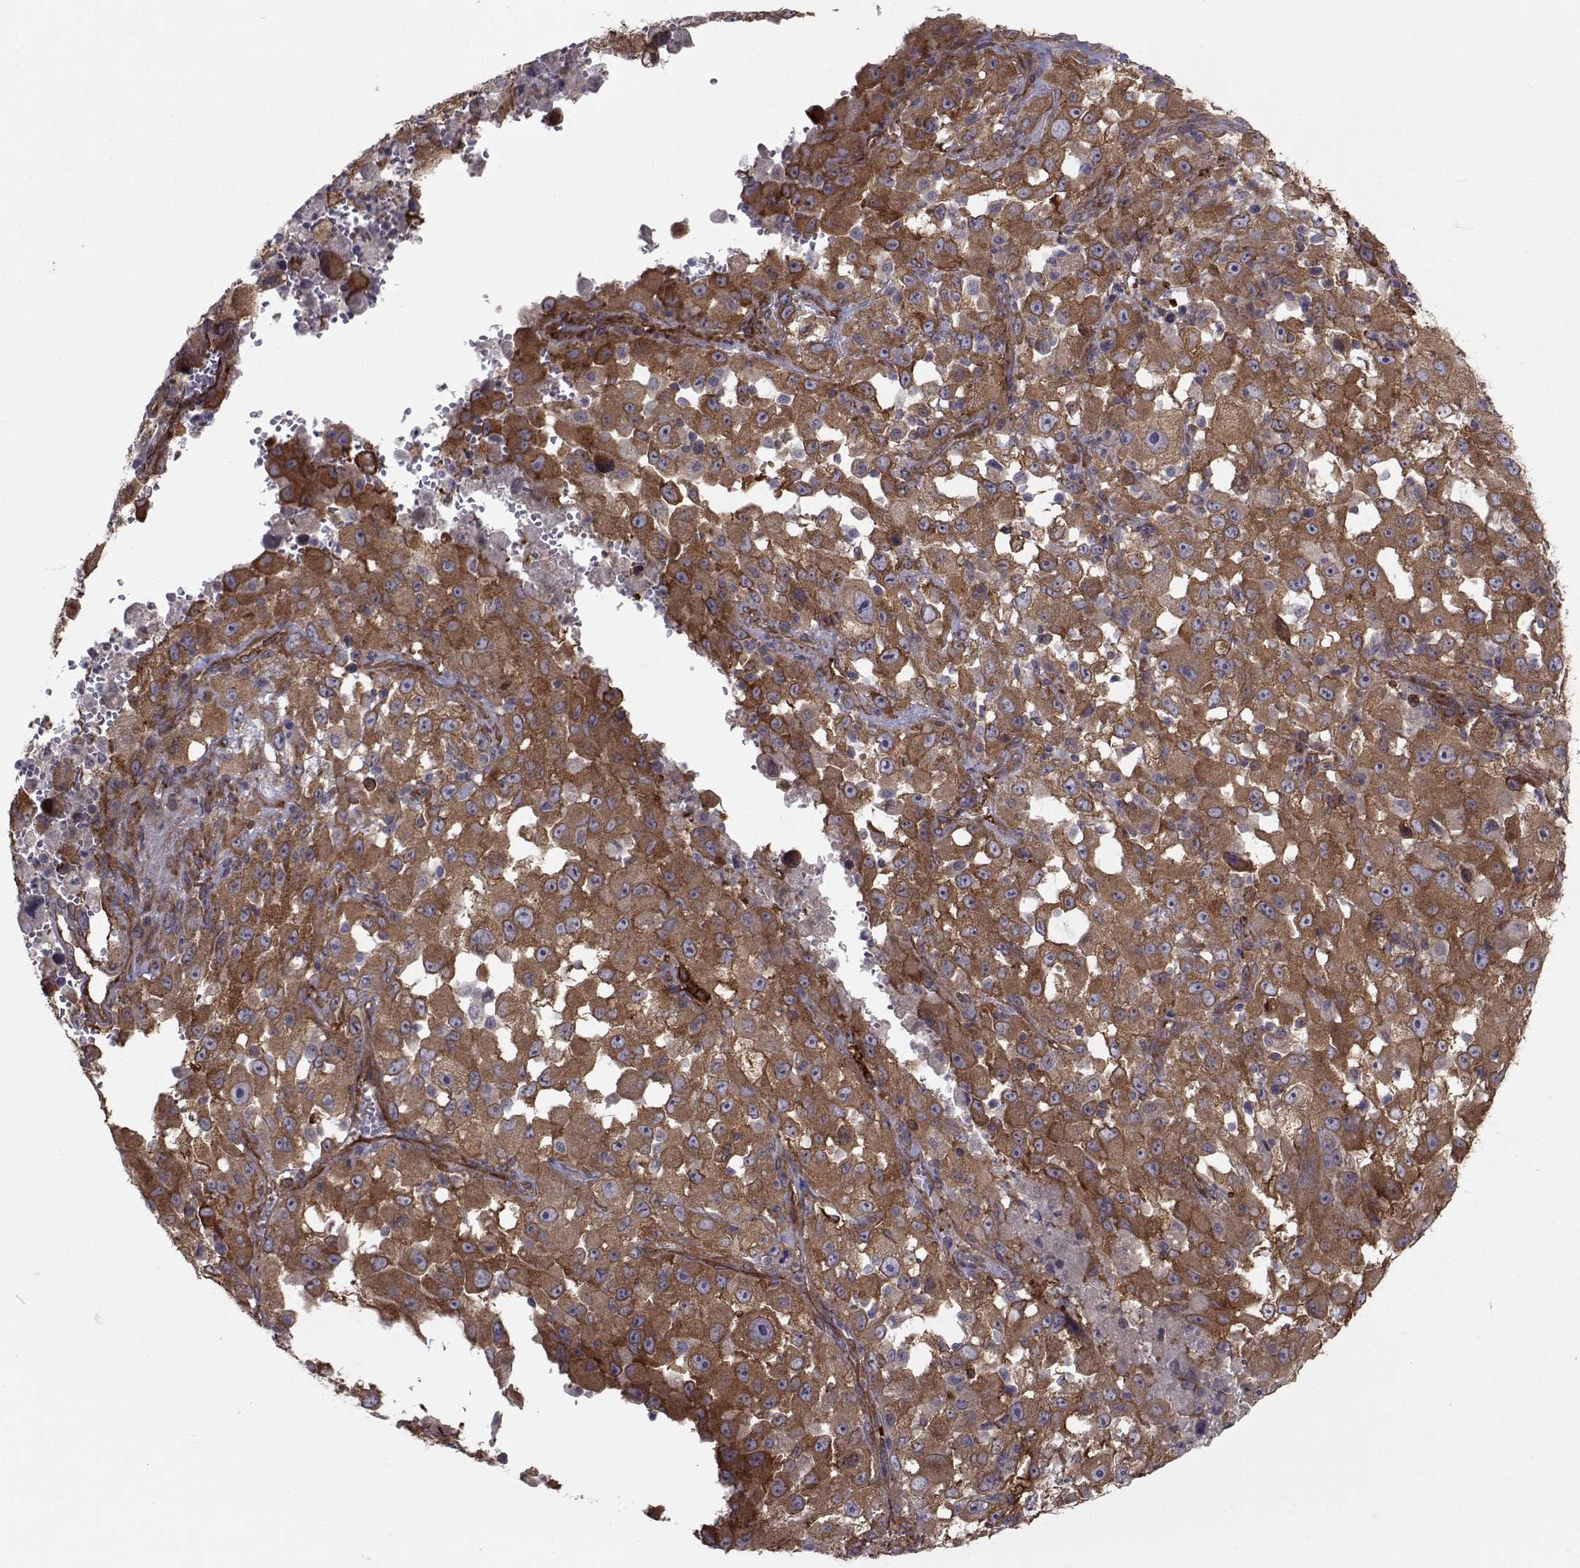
{"staining": {"intensity": "strong", "quantity": ">75%", "location": "cytoplasmic/membranous"}, "tissue": "melanoma", "cell_type": "Tumor cells", "image_type": "cancer", "snomed": [{"axis": "morphology", "description": "Malignant melanoma, Metastatic site"}, {"axis": "topography", "description": "Soft tissue"}], "caption": "Strong cytoplasmic/membranous positivity is appreciated in approximately >75% of tumor cells in melanoma. Ihc stains the protein of interest in brown and the nuclei are stained blue.", "gene": "TRIP10", "patient": {"sex": "male", "age": 50}}